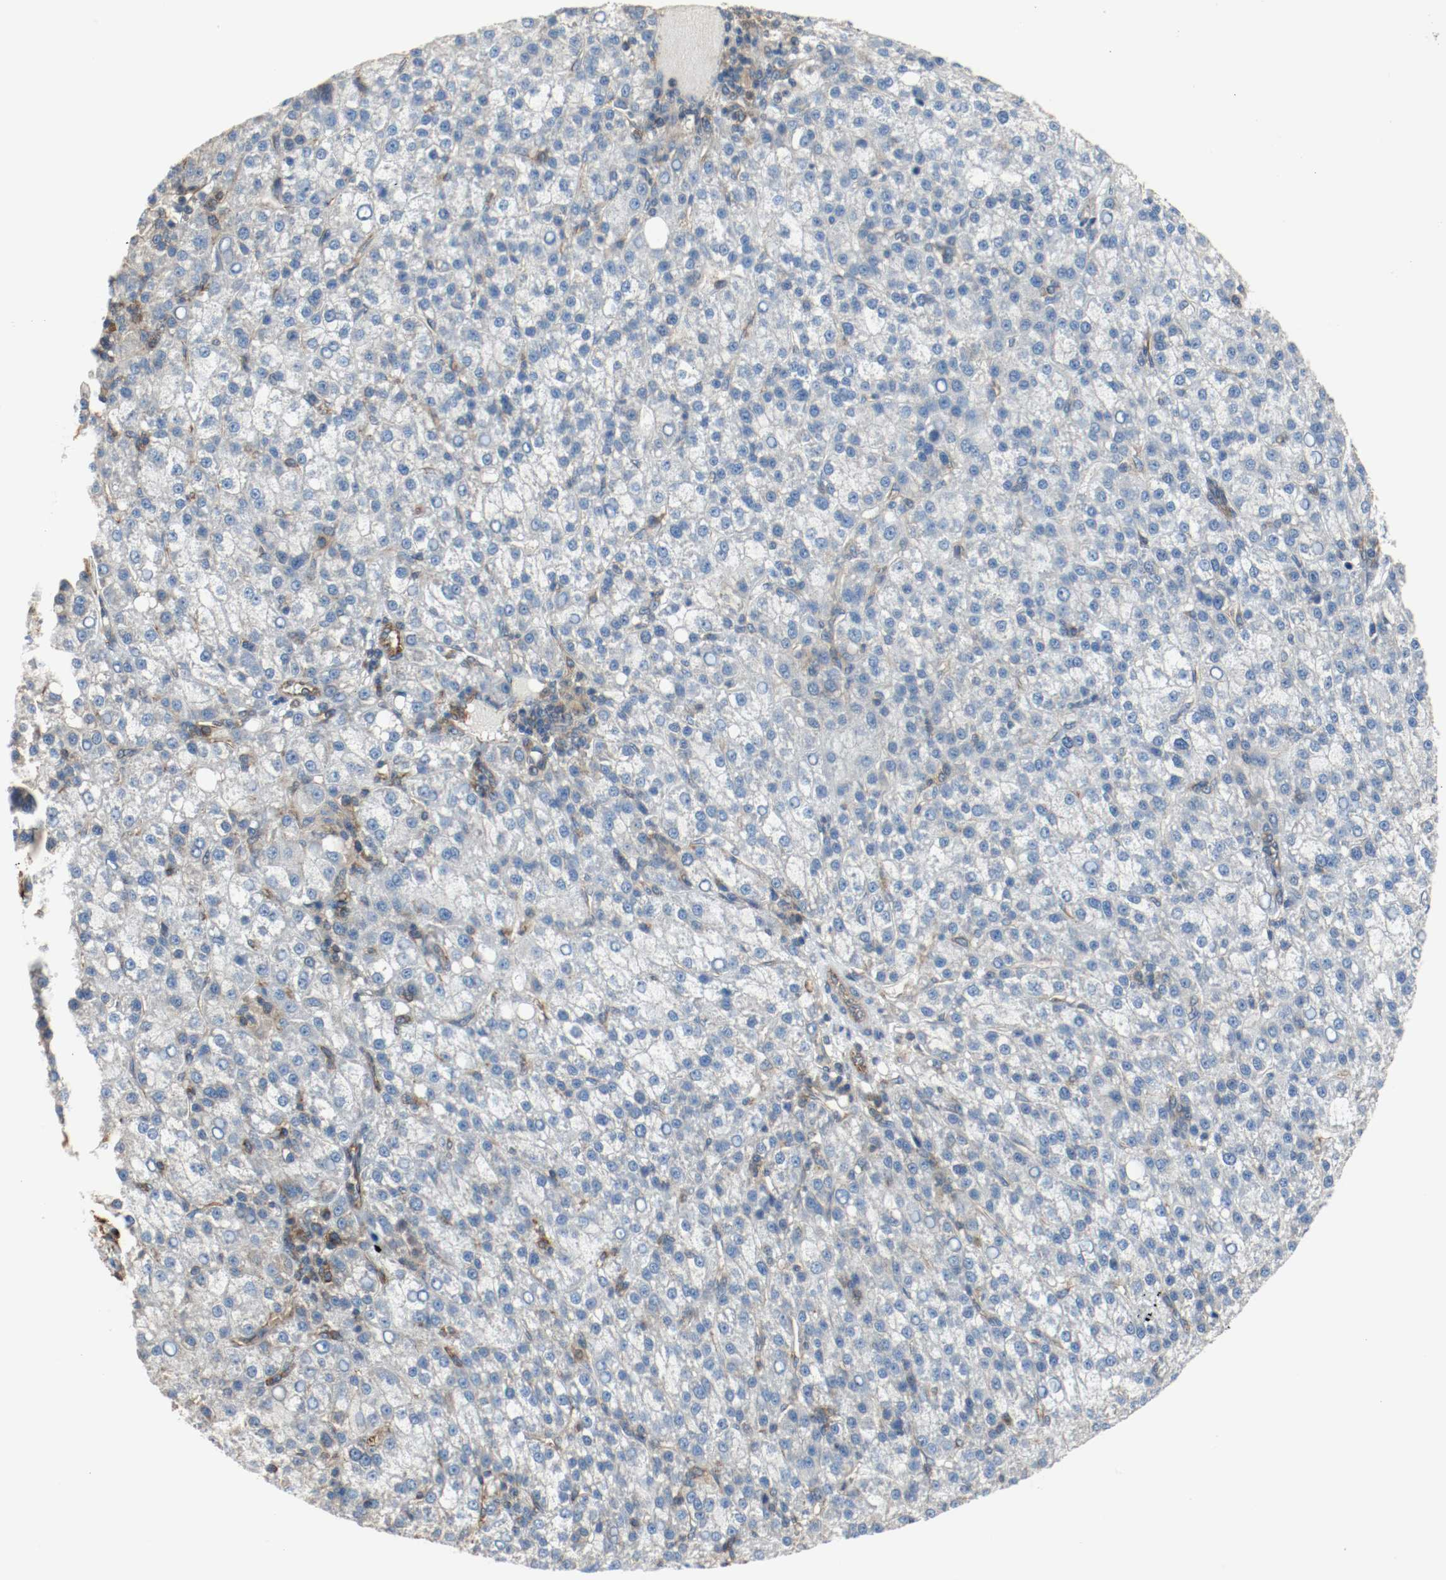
{"staining": {"intensity": "negative", "quantity": "none", "location": "none"}, "tissue": "liver cancer", "cell_type": "Tumor cells", "image_type": "cancer", "snomed": [{"axis": "morphology", "description": "Carcinoma, Hepatocellular, NOS"}, {"axis": "topography", "description": "Liver"}], "caption": "Image shows no protein expression in tumor cells of liver hepatocellular carcinoma tissue.", "gene": "TUBA3D", "patient": {"sex": "female", "age": 58}}